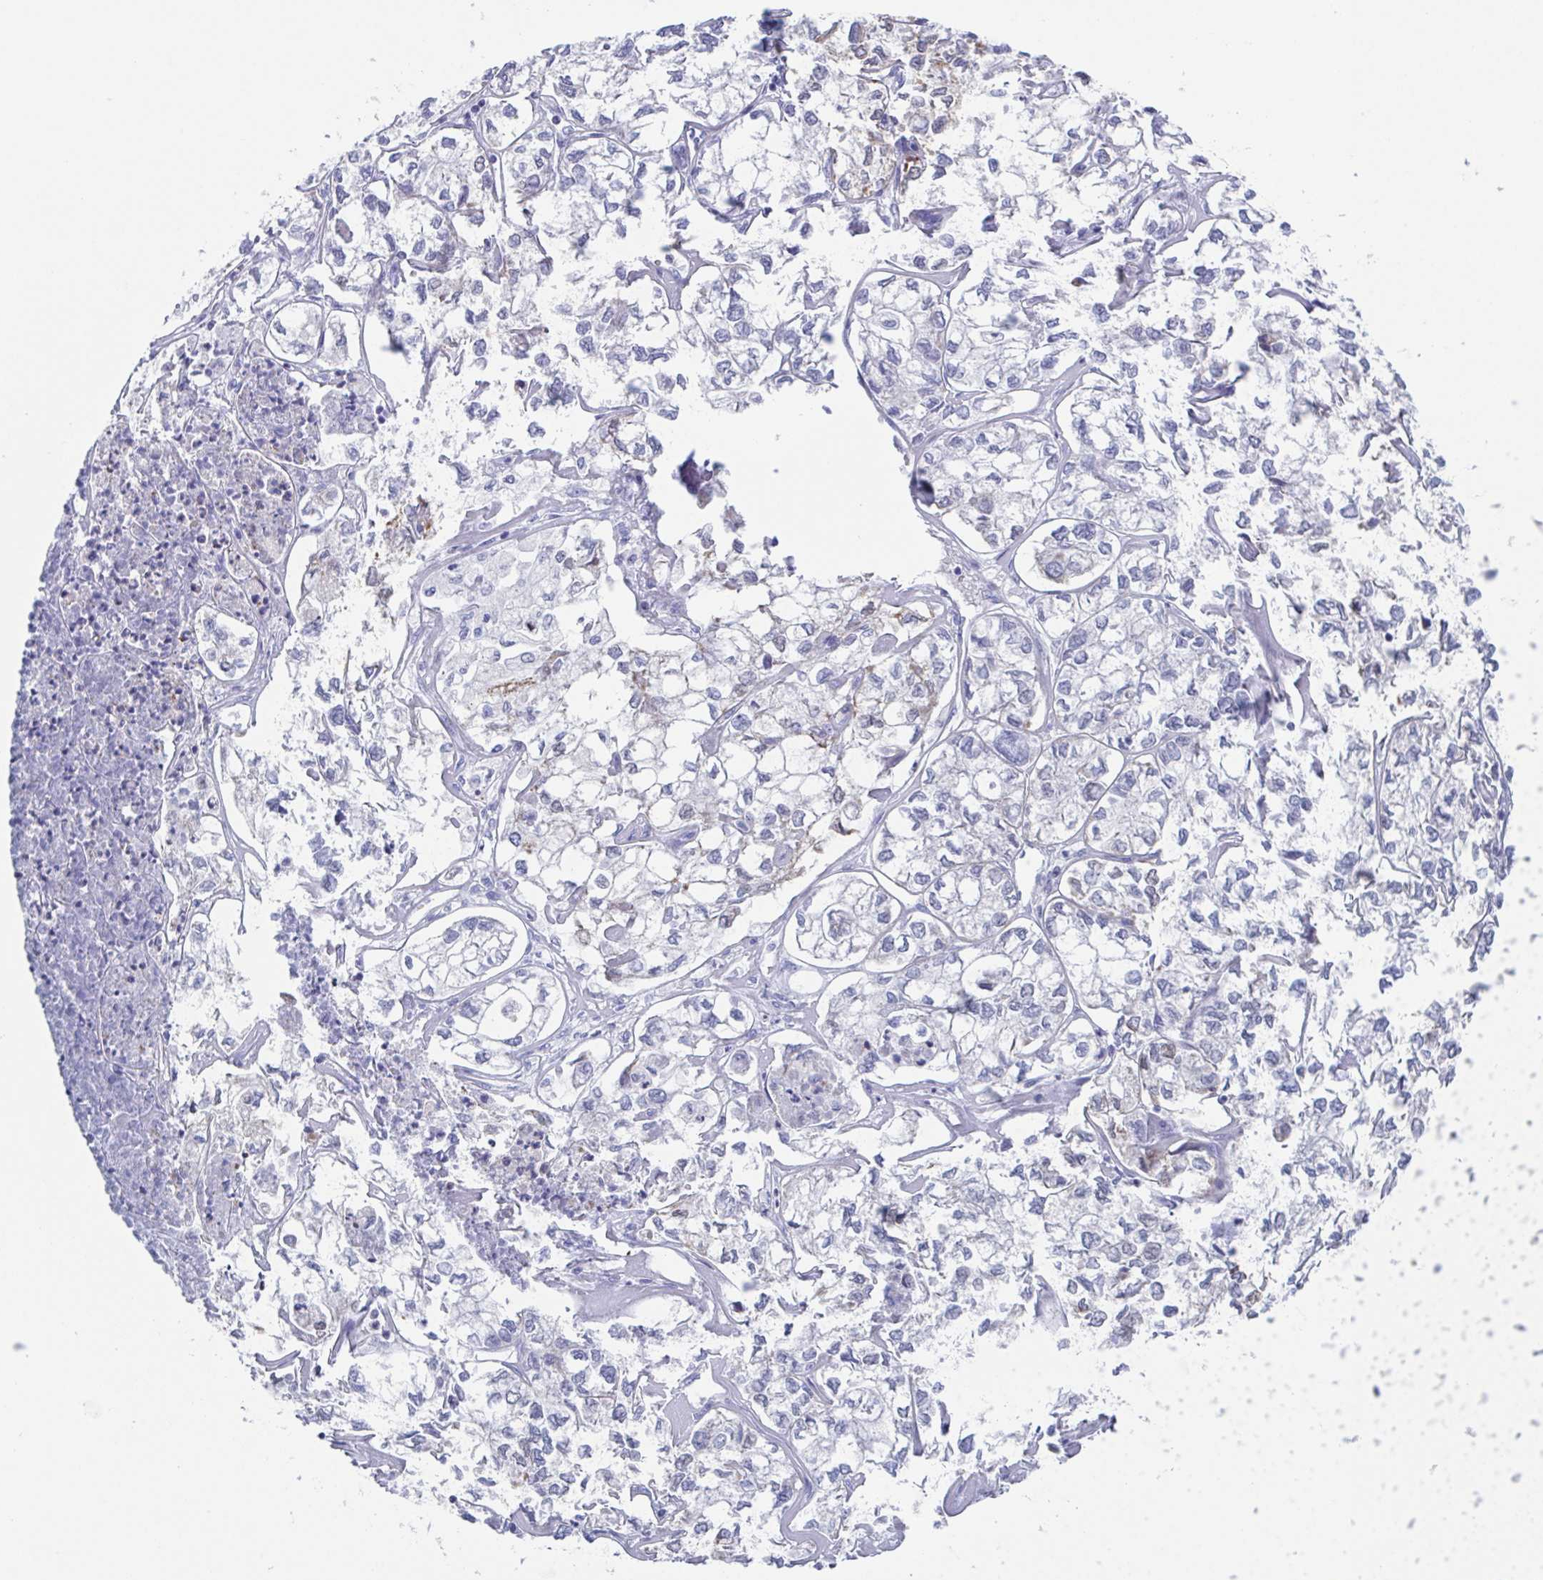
{"staining": {"intensity": "weak", "quantity": "<25%", "location": "nuclear"}, "tissue": "ovarian cancer", "cell_type": "Tumor cells", "image_type": "cancer", "snomed": [{"axis": "morphology", "description": "Carcinoma, endometroid"}, {"axis": "topography", "description": "Ovary"}], "caption": "Protein analysis of ovarian cancer displays no significant expression in tumor cells.", "gene": "PBOV1", "patient": {"sex": "female", "age": 64}}